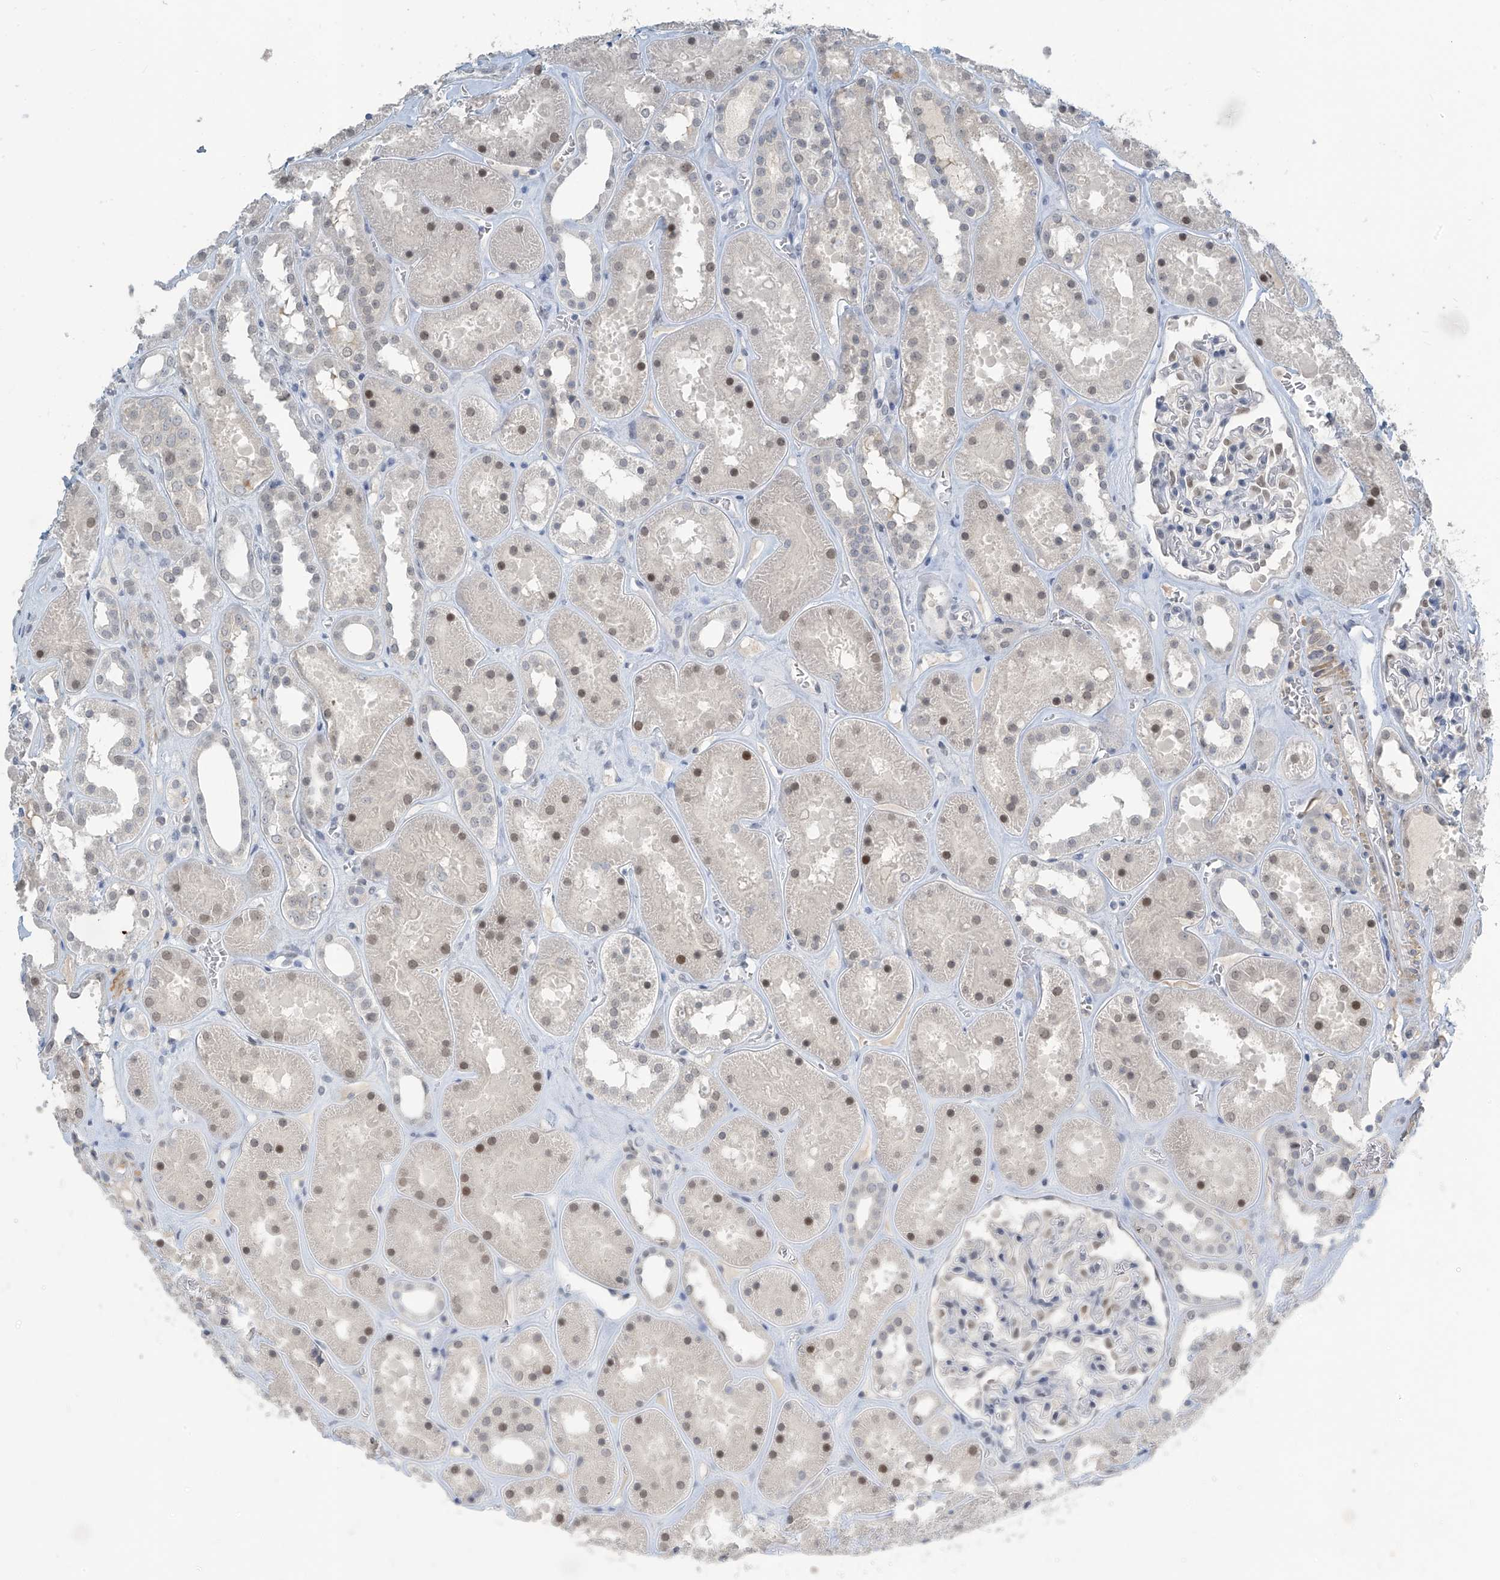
{"staining": {"intensity": "weak", "quantity": "<25%", "location": "nuclear"}, "tissue": "kidney", "cell_type": "Cells in glomeruli", "image_type": "normal", "snomed": [{"axis": "morphology", "description": "Normal tissue, NOS"}, {"axis": "topography", "description": "Kidney"}], "caption": "This photomicrograph is of normal kidney stained with immunohistochemistry (IHC) to label a protein in brown with the nuclei are counter-stained blue. There is no positivity in cells in glomeruli.", "gene": "METAP1D", "patient": {"sex": "female", "age": 41}}